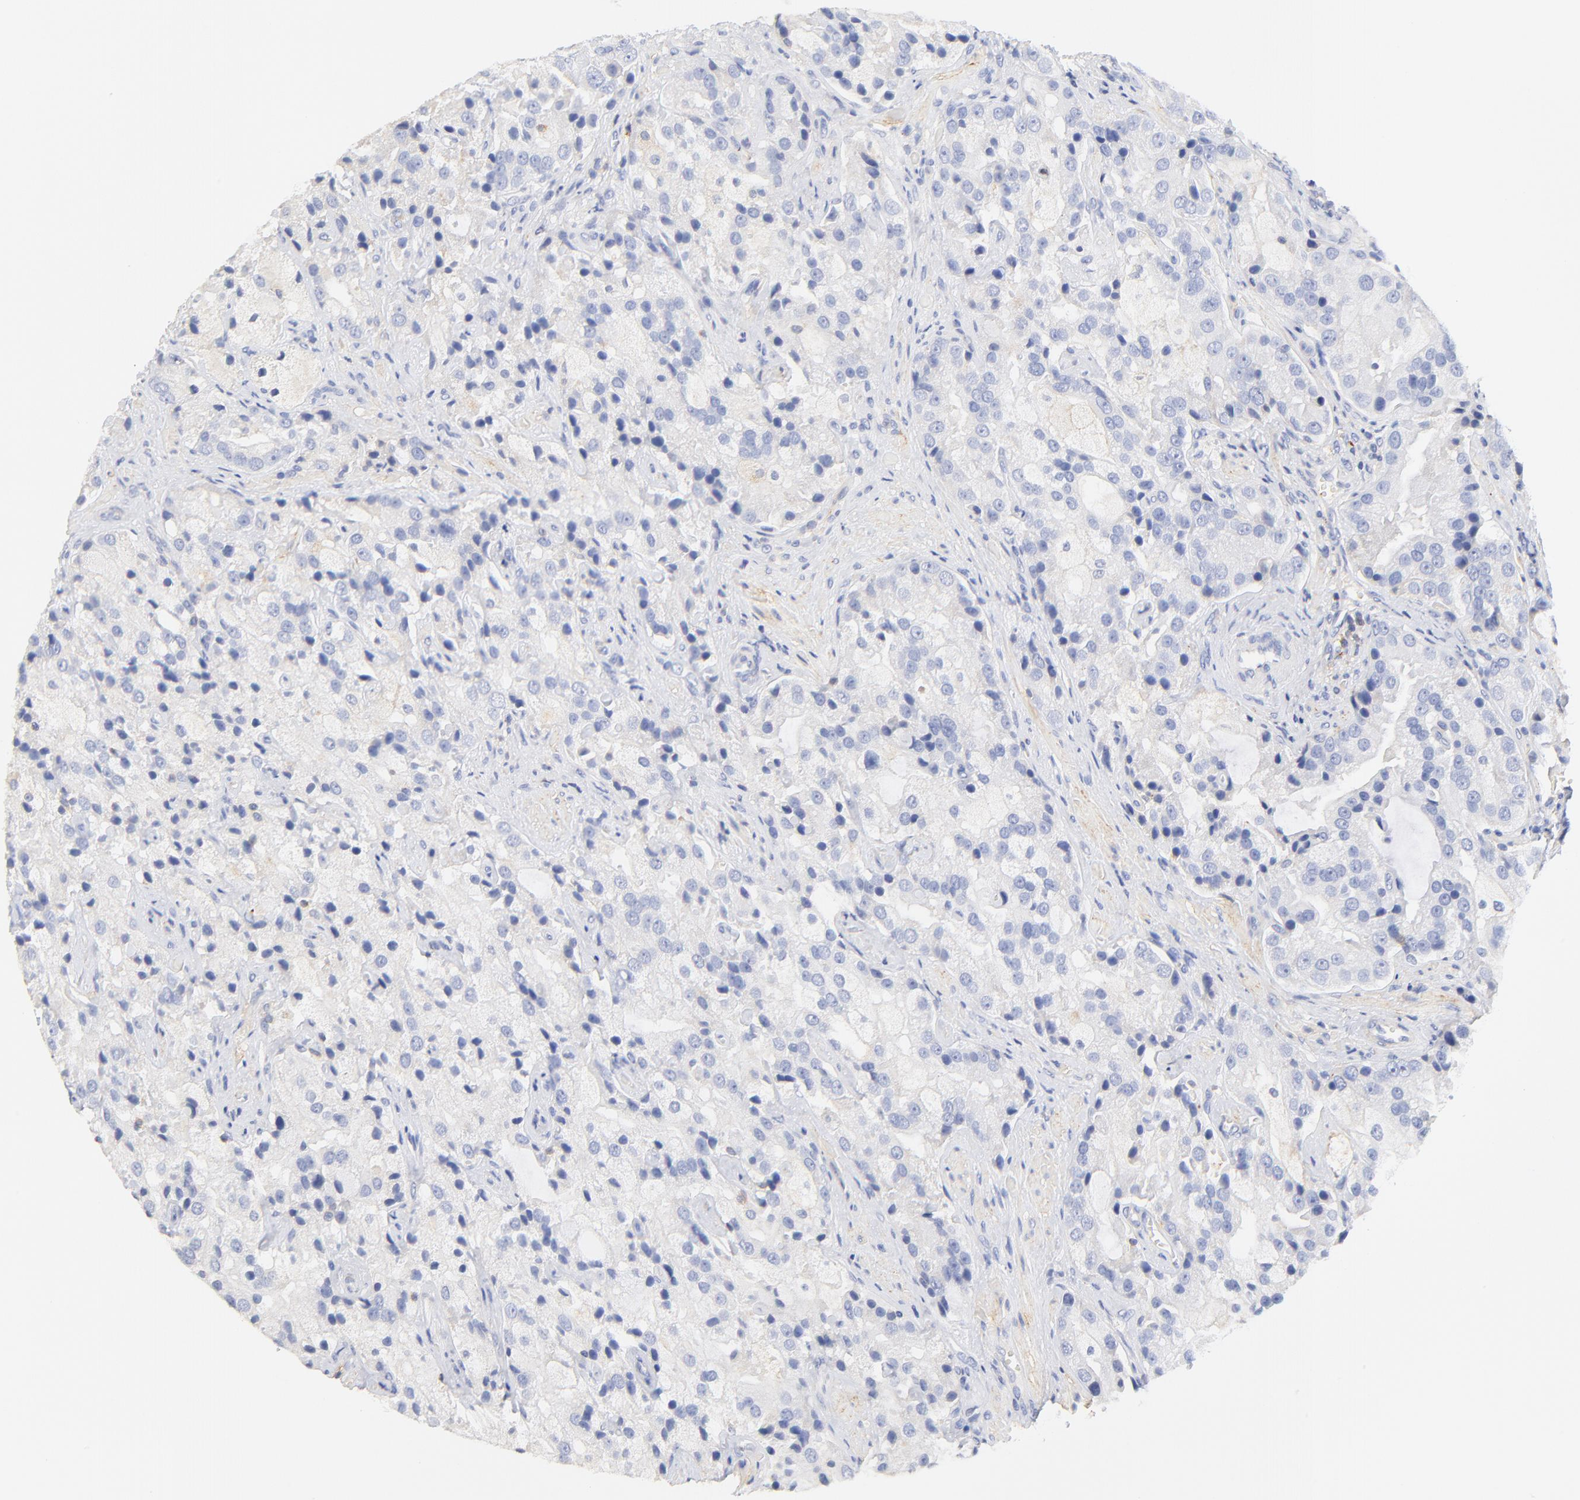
{"staining": {"intensity": "weak", "quantity": "<25%", "location": "cytoplasmic/membranous"}, "tissue": "prostate cancer", "cell_type": "Tumor cells", "image_type": "cancer", "snomed": [{"axis": "morphology", "description": "Adenocarcinoma, High grade"}, {"axis": "topography", "description": "Prostate"}], "caption": "Photomicrograph shows no significant protein positivity in tumor cells of prostate cancer.", "gene": "MDGA2", "patient": {"sex": "male", "age": 70}}